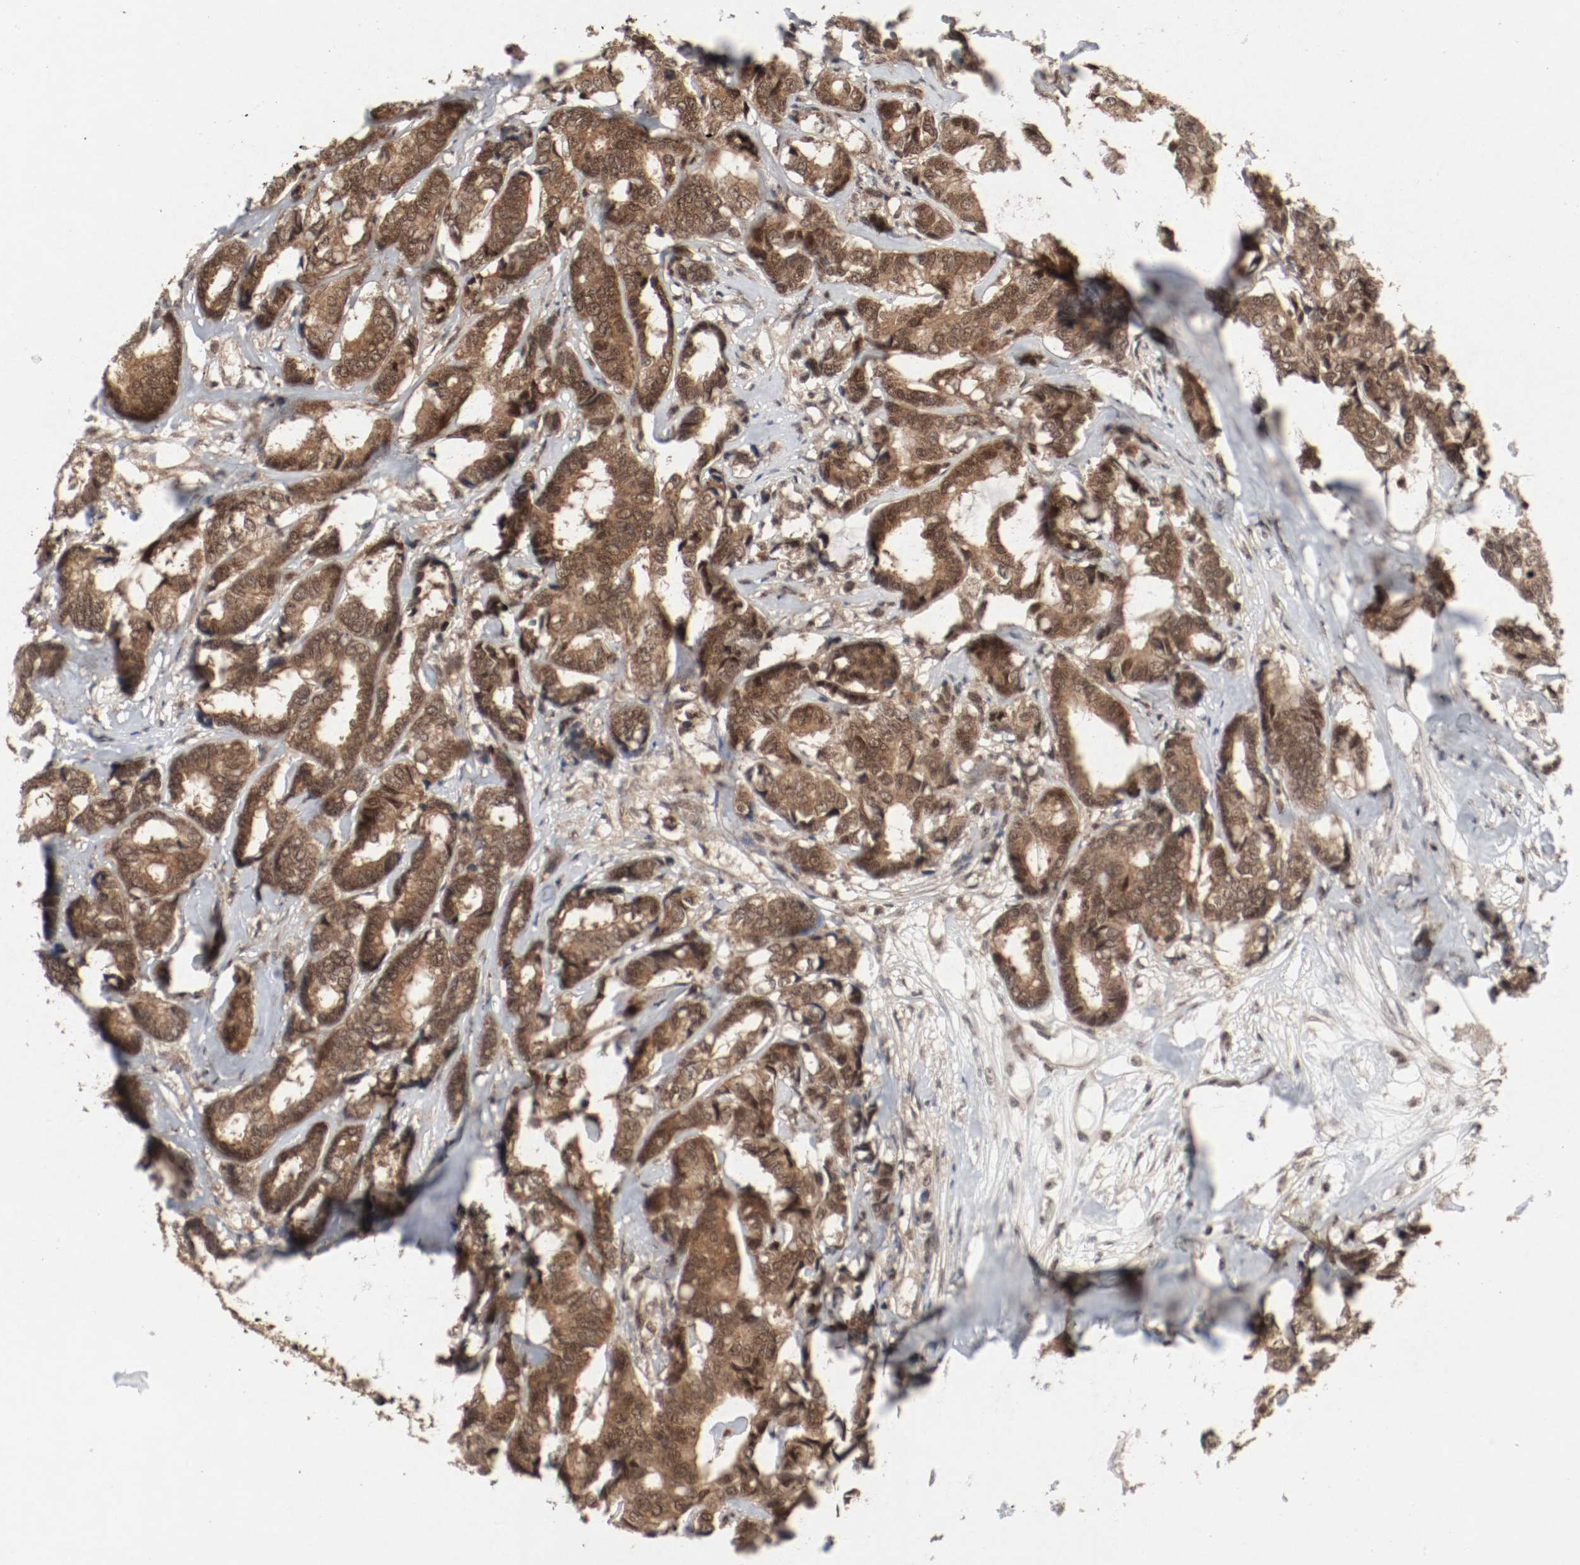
{"staining": {"intensity": "moderate", "quantity": ">75%", "location": "cytoplasmic/membranous,nuclear"}, "tissue": "breast cancer", "cell_type": "Tumor cells", "image_type": "cancer", "snomed": [{"axis": "morphology", "description": "Duct carcinoma"}, {"axis": "topography", "description": "Breast"}], "caption": "High-power microscopy captured an immunohistochemistry (IHC) histopathology image of breast intraductal carcinoma, revealing moderate cytoplasmic/membranous and nuclear expression in approximately >75% of tumor cells.", "gene": "CSNK2B", "patient": {"sex": "female", "age": 87}}